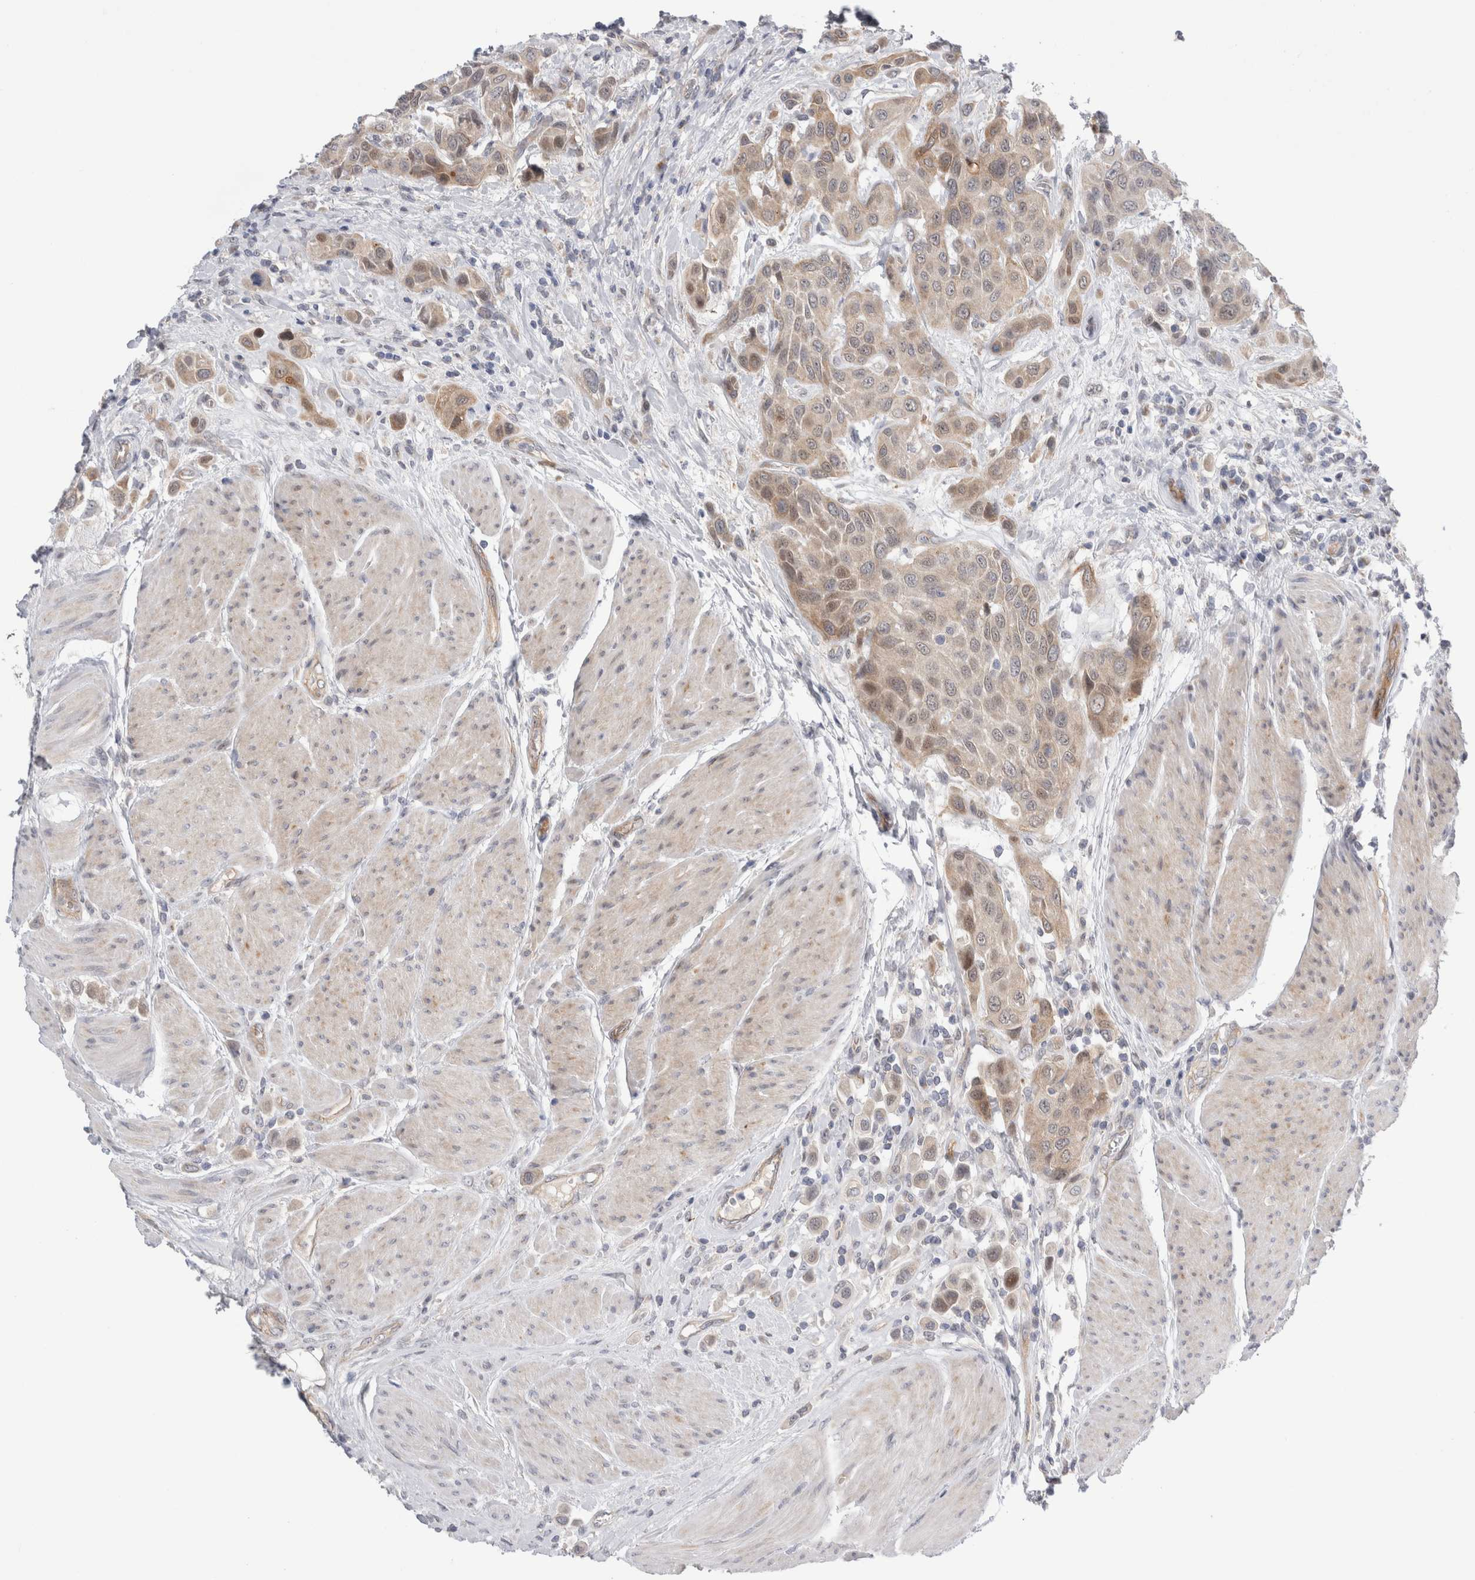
{"staining": {"intensity": "moderate", "quantity": ">75%", "location": "cytoplasmic/membranous,nuclear"}, "tissue": "urothelial cancer", "cell_type": "Tumor cells", "image_type": "cancer", "snomed": [{"axis": "morphology", "description": "Urothelial carcinoma, High grade"}, {"axis": "topography", "description": "Urinary bladder"}], "caption": "This is an image of immunohistochemistry (IHC) staining of urothelial cancer, which shows moderate expression in the cytoplasmic/membranous and nuclear of tumor cells.", "gene": "TAFA5", "patient": {"sex": "male", "age": 50}}